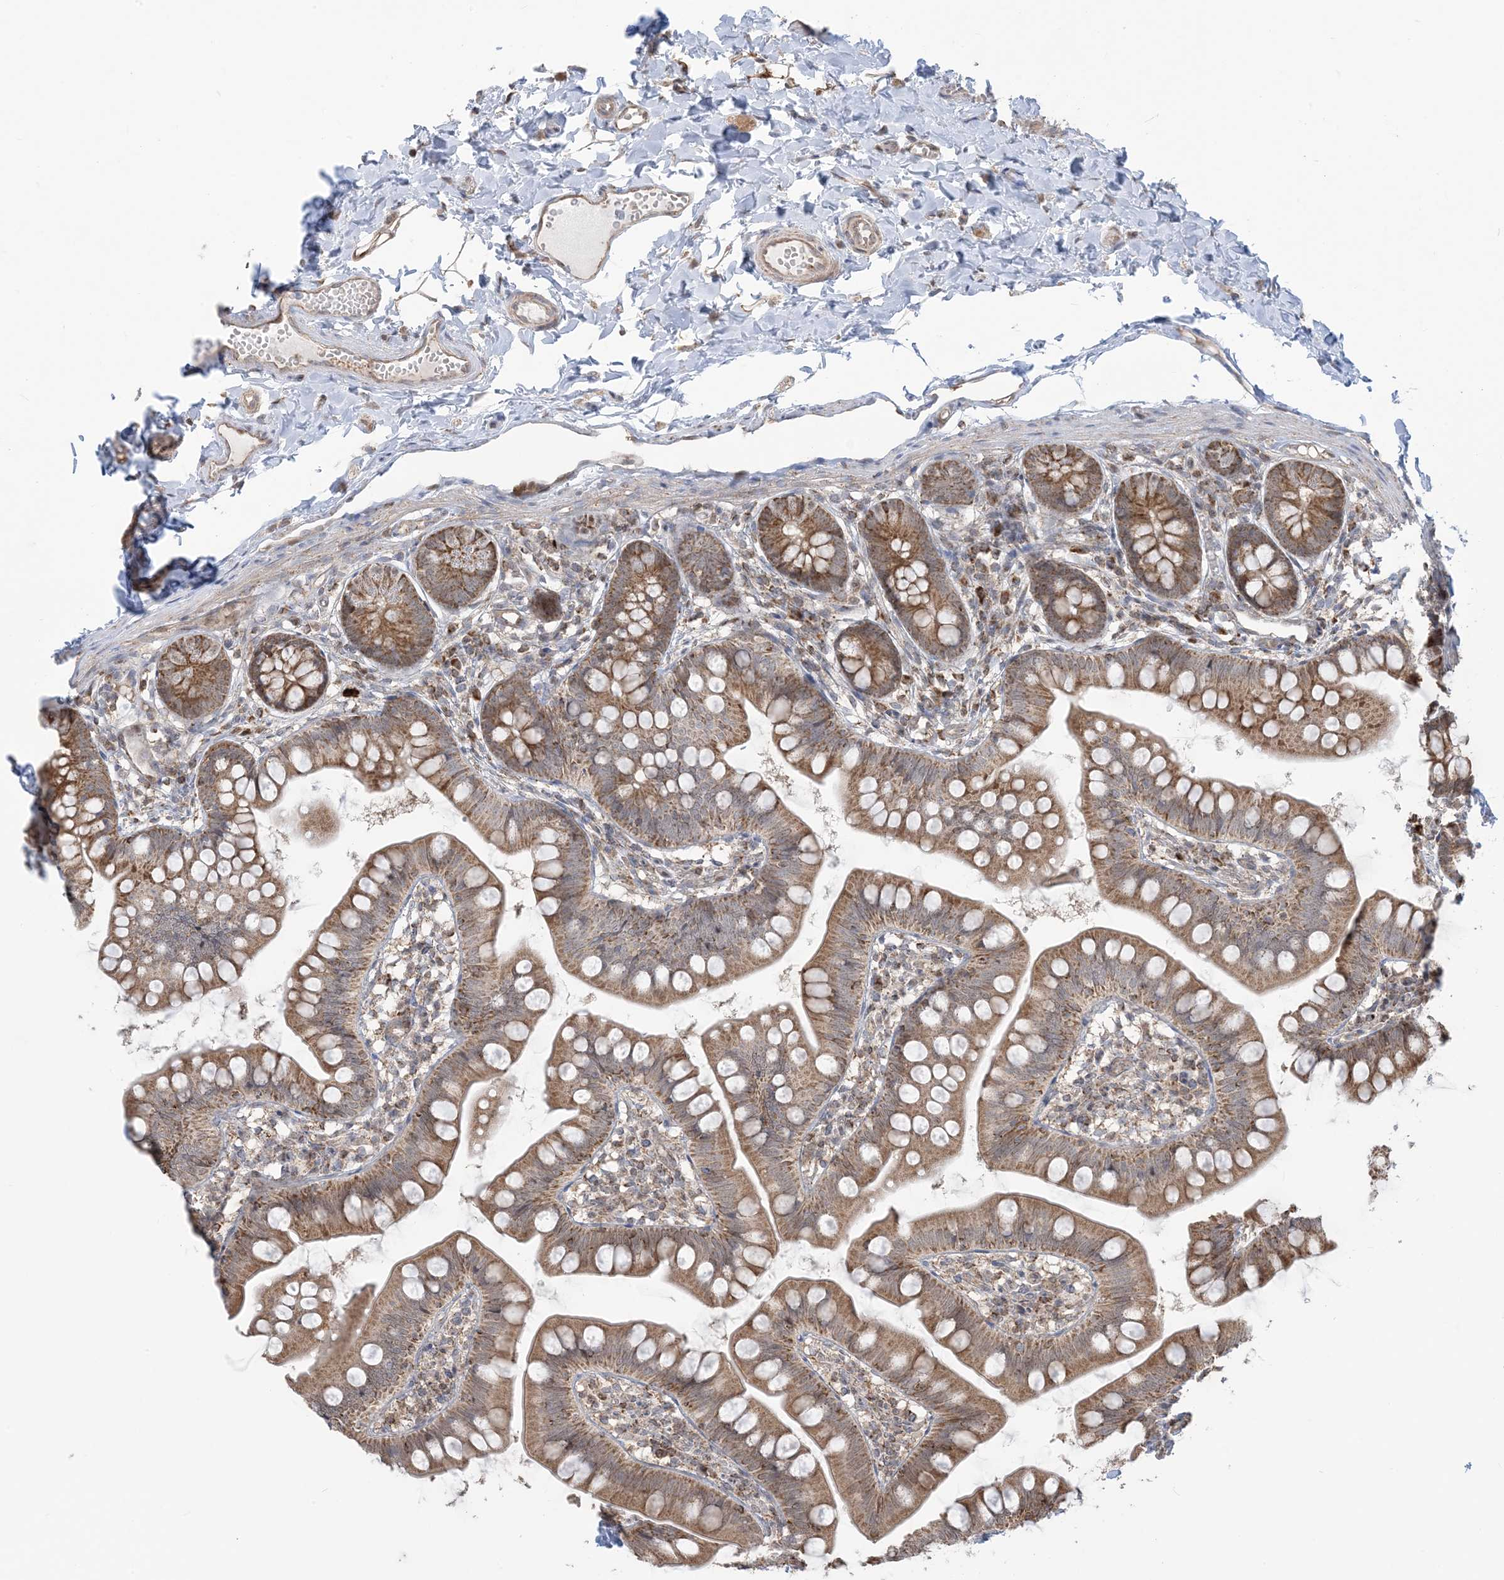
{"staining": {"intensity": "moderate", "quantity": ">75%", "location": "cytoplasmic/membranous"}, "tissue": "small intestine", "cell_type": "Glandular cells", "image_type": "normal", "snomed": [{"axis": "morphology", "description": "Normal tissue, NOS"}, {"axis": "topography", "description": "Small intestine"}], "caption": "IHC of unremarkable human small intestine shows medium levels of moderate cytoplasmic/membranous staining in about >75% of glandular cells. The staining was performed using DAB (3,3'-diaminobenzidine) to visualize the protein expression in brown, while the nuclei were stained in blue with hematoxylin (Magnification: 20x).", "gene": "MAPKBP1", "patient": {"sex": "male", "age": 7}}